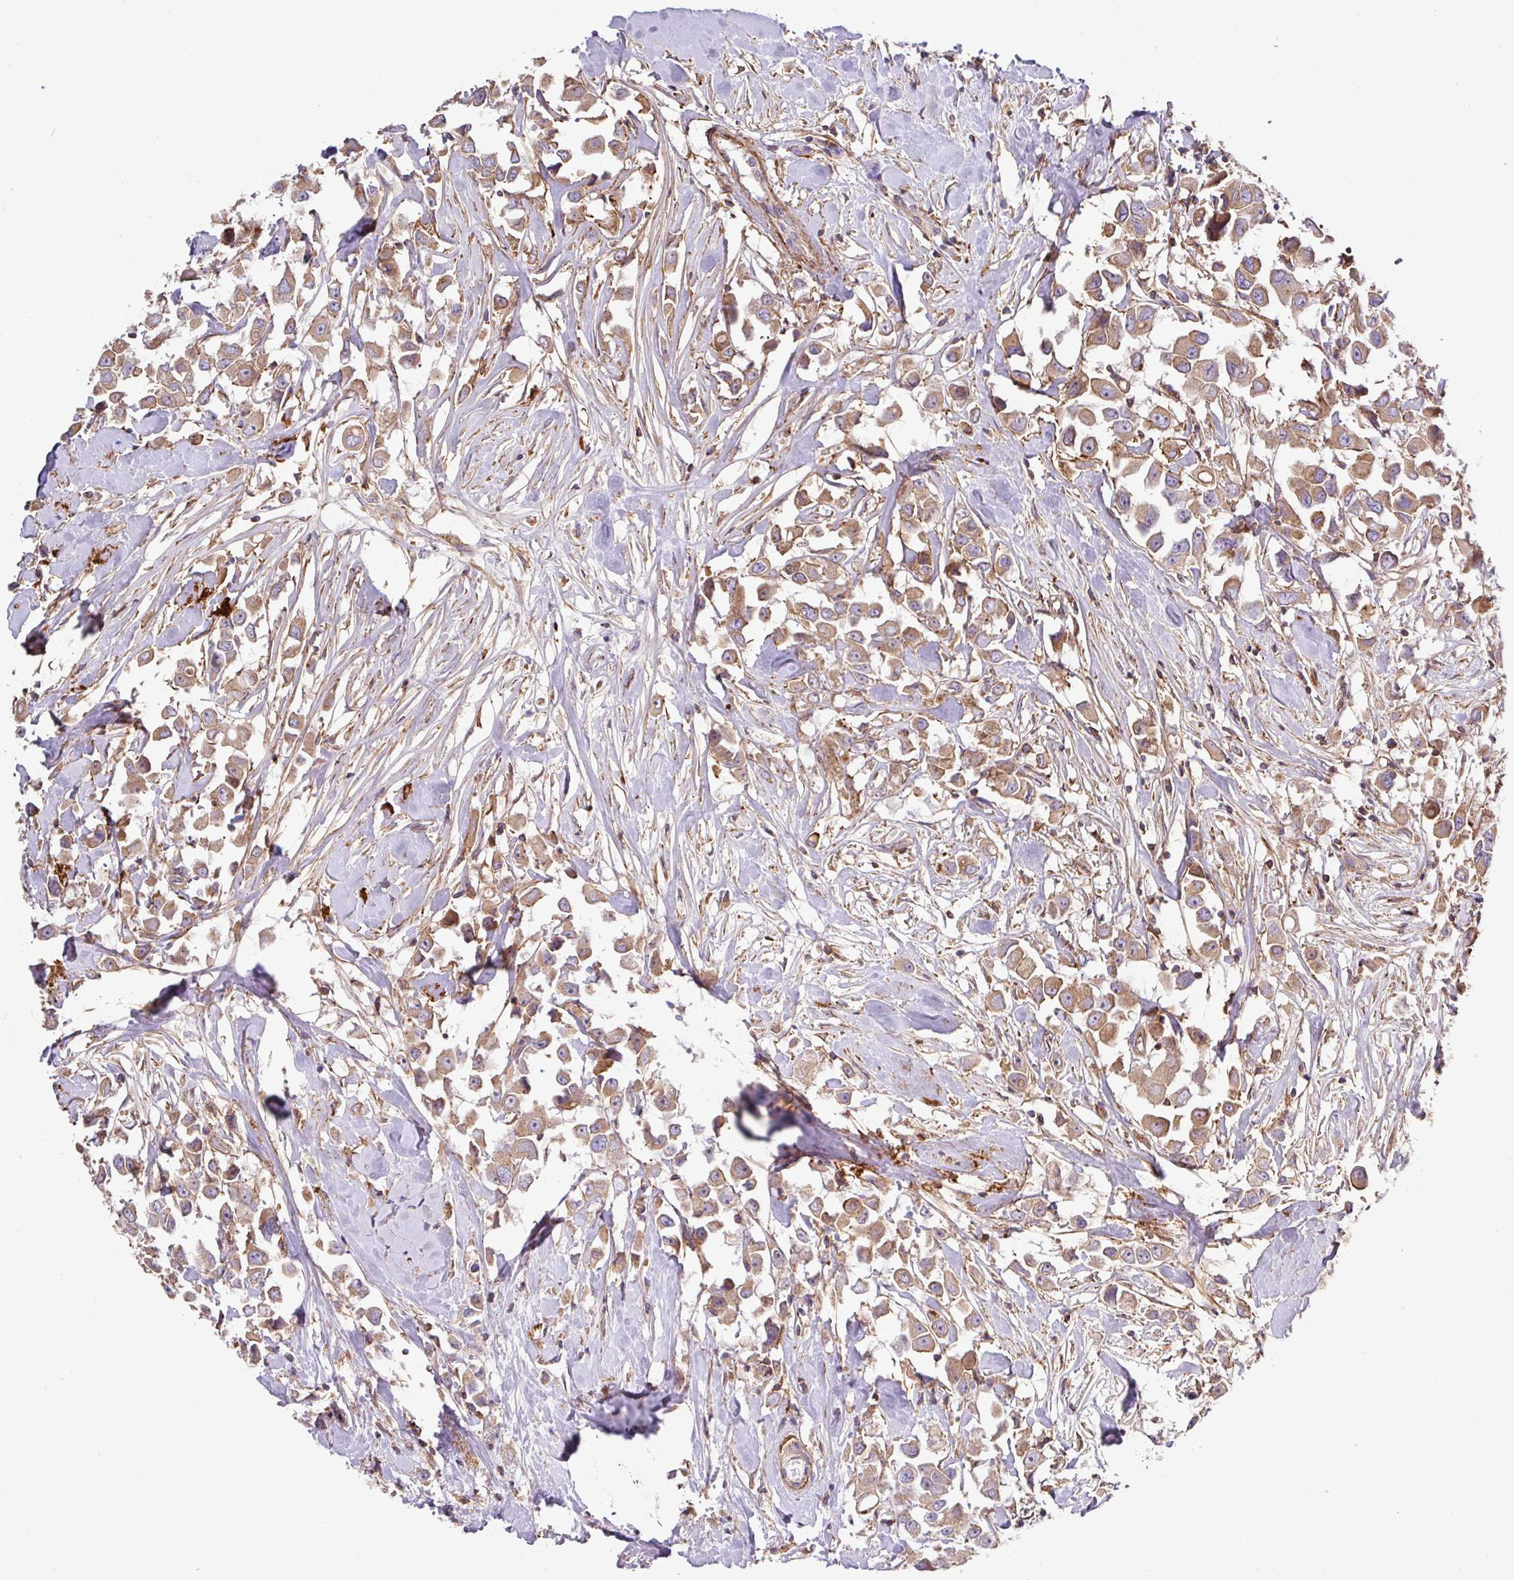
{"staining": {"intensity": "moderate", "quantity": ">75%", "location": "cytoplasmic/membranous"}, "tissue": "breast cancer", "cell_type": "Tumor cells", "image_type": "cancer", "snomed": [{"axis": "morphology", "description": "Duct carcinoma"}, {"axis": "topography", "description": "Breast"}], "caption": "About >75% of tumor cells in breast cancer exhibit moderate cytoplasmic/membranous protein expression as visualized by brown immunohistochemical staining.", "gene": "RIC1", "patient": {"sex": "female", "age": 61}}